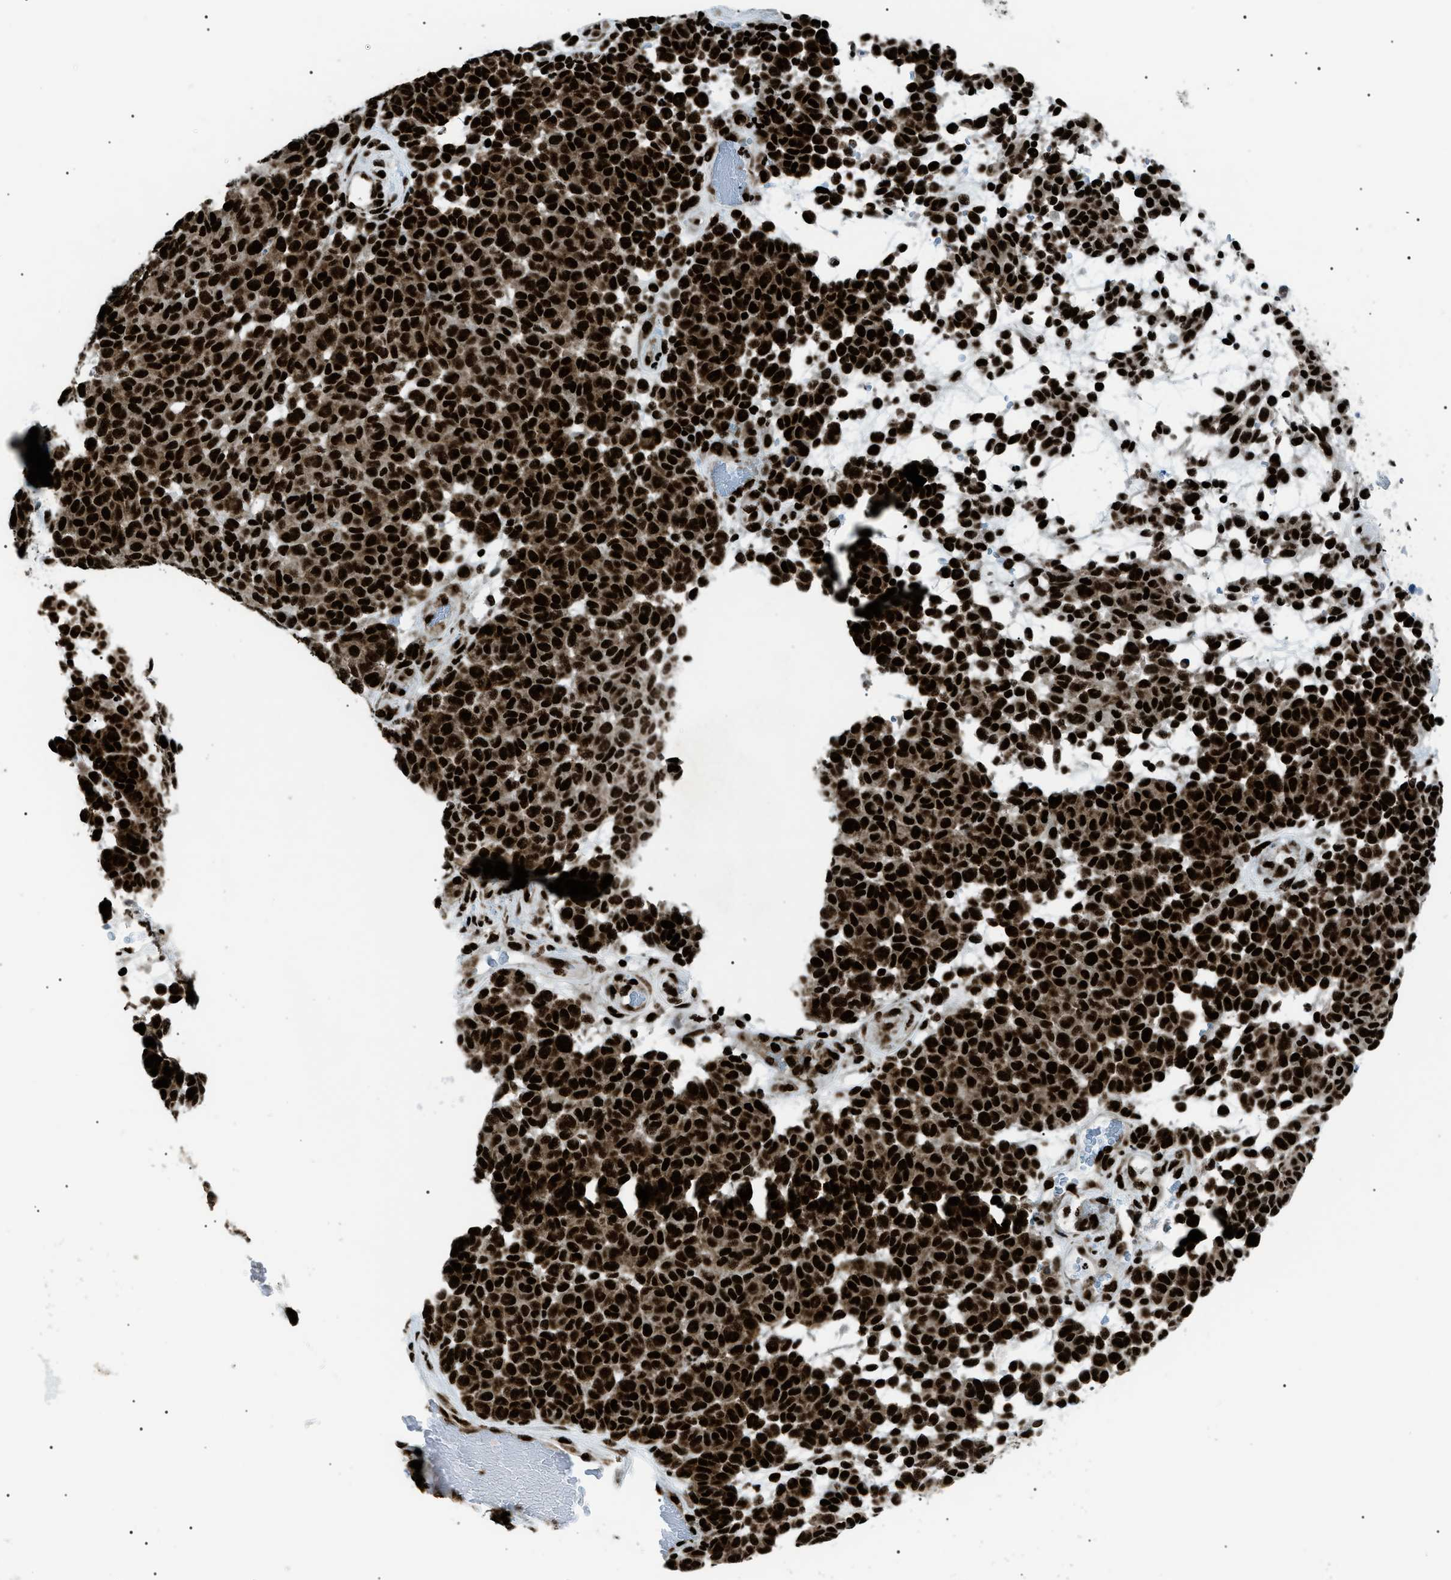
{"staining": {"intensity": "strong", "quantity": ">75%", "location": "nuclear"}, "tissue": "melanoma", "cell_type": "Tumor cells", "image_type": "cancer", "snomed": [{"axis": "morphology", "description": "Malignant melanoma, NOS"}, {"axis": "topography", "description": "Skin"}], "caption": "Malignant melanoma stained with immunohistochemistry (IHC) displays strong nuclear positivity in about >75% of tumor cells. The staining was performed using DAB to visualize the protein expression in brown, while the nuclei were stained in blue with hematoxylin (Magnification: 20x).", "gene": "HNRNPK", "patient": {"sex": "male", "age": 59}}